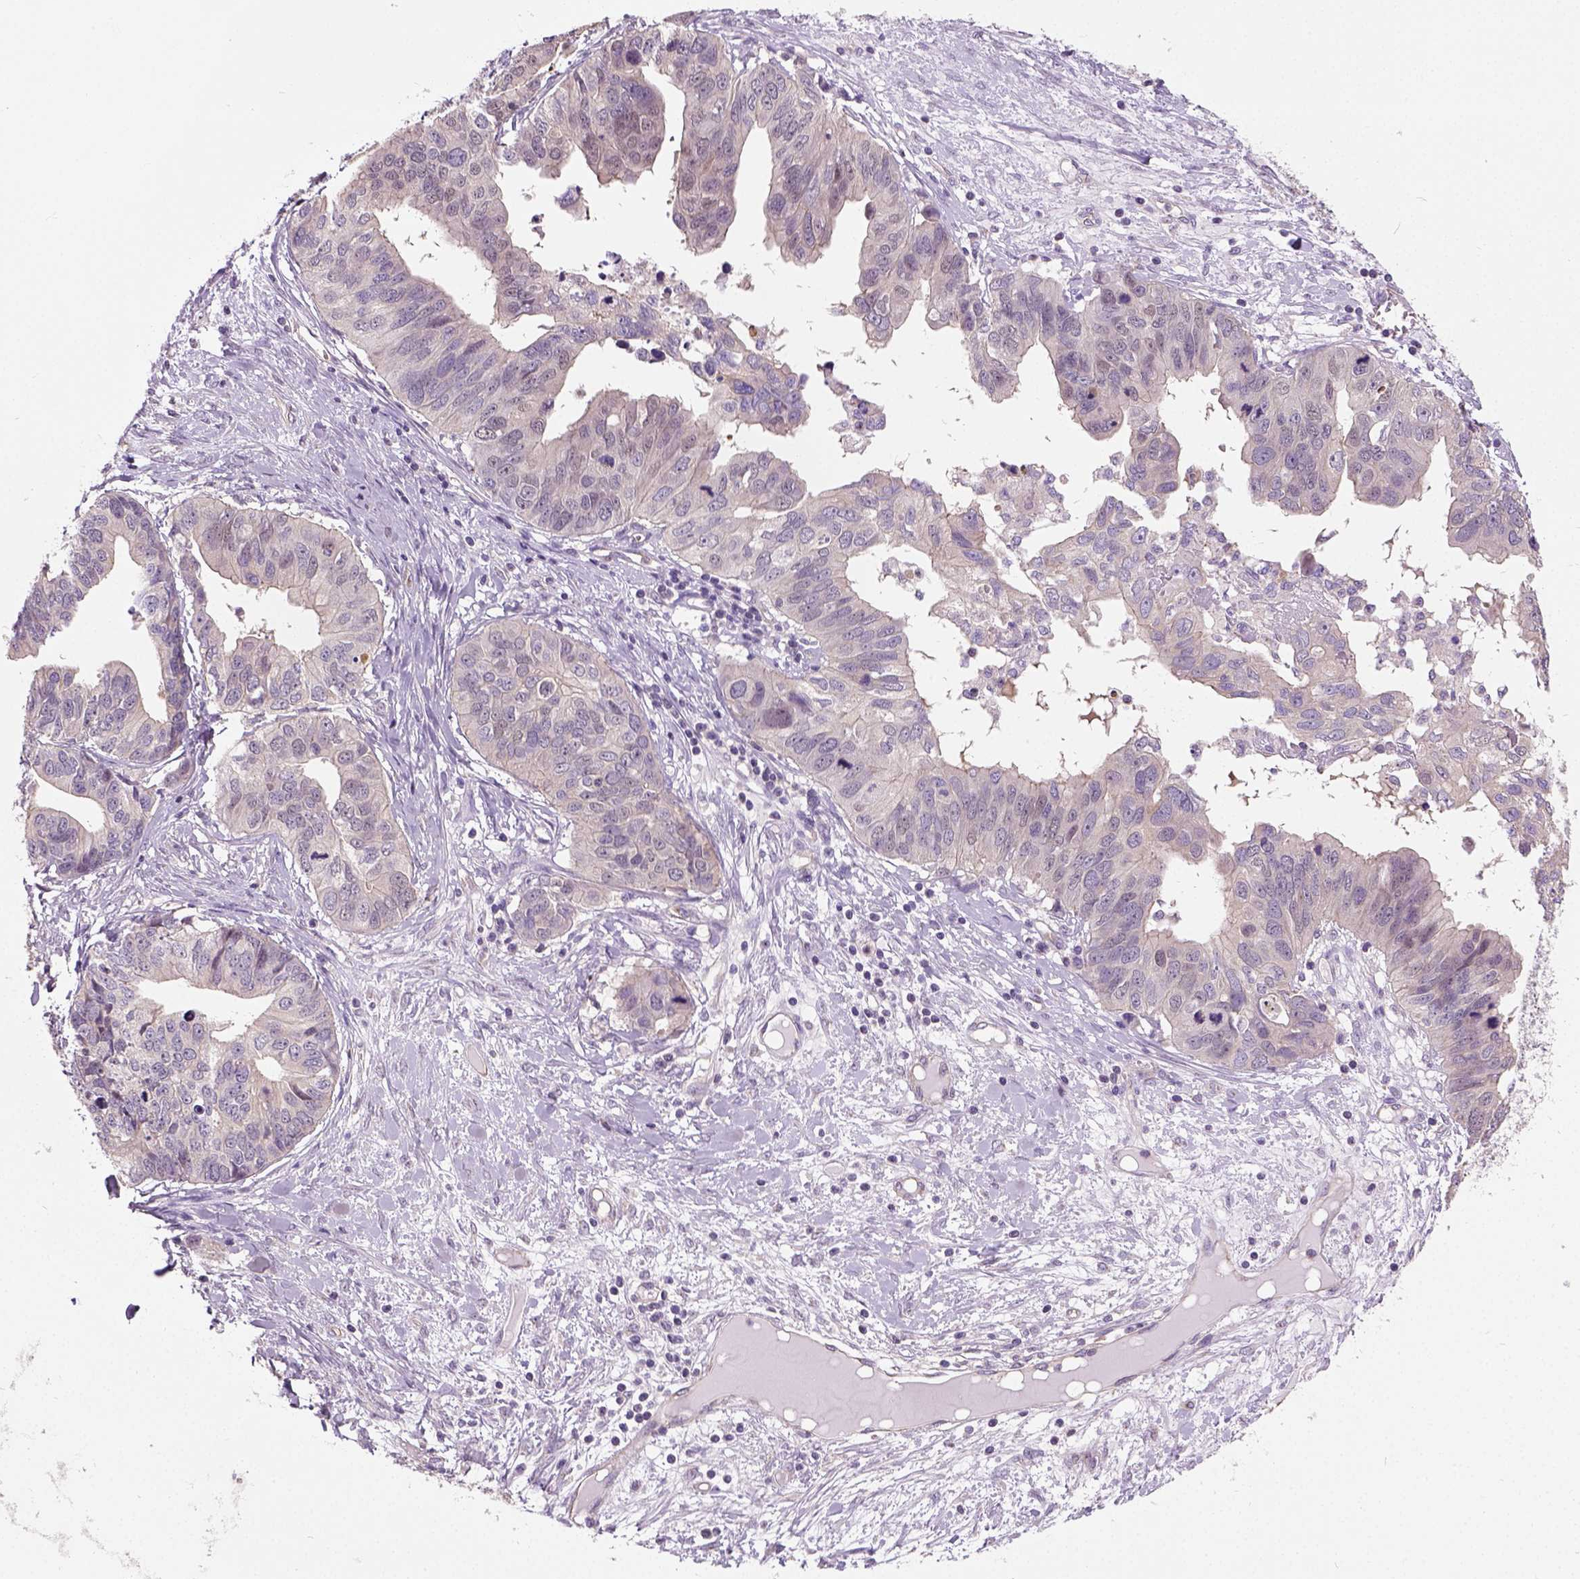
{"staining": {"intensity": "weak", "quantity": ">75%", "location": "cytoplasmic/membranous,nuclear"}, "tissue": "ovarian cancer", "cell_type": "Tumor cells", "image_type": "cancer", "snomed": [{"axis": "morphology", "description": "Cystadenocarcinoma, mucinous, NOS"}, {"axis": "topography", "description": "Ovary"}], "caption": "Immunohistochemical staining of ovarian mucinous cystadenocarcinoma shows low levels of weak cytoplasmic/membranous and nuclear protein staining in approximately >75% of tumor cells.", "gene": "CRACR2A", "patient": {"sex": "female", "age": 76}}